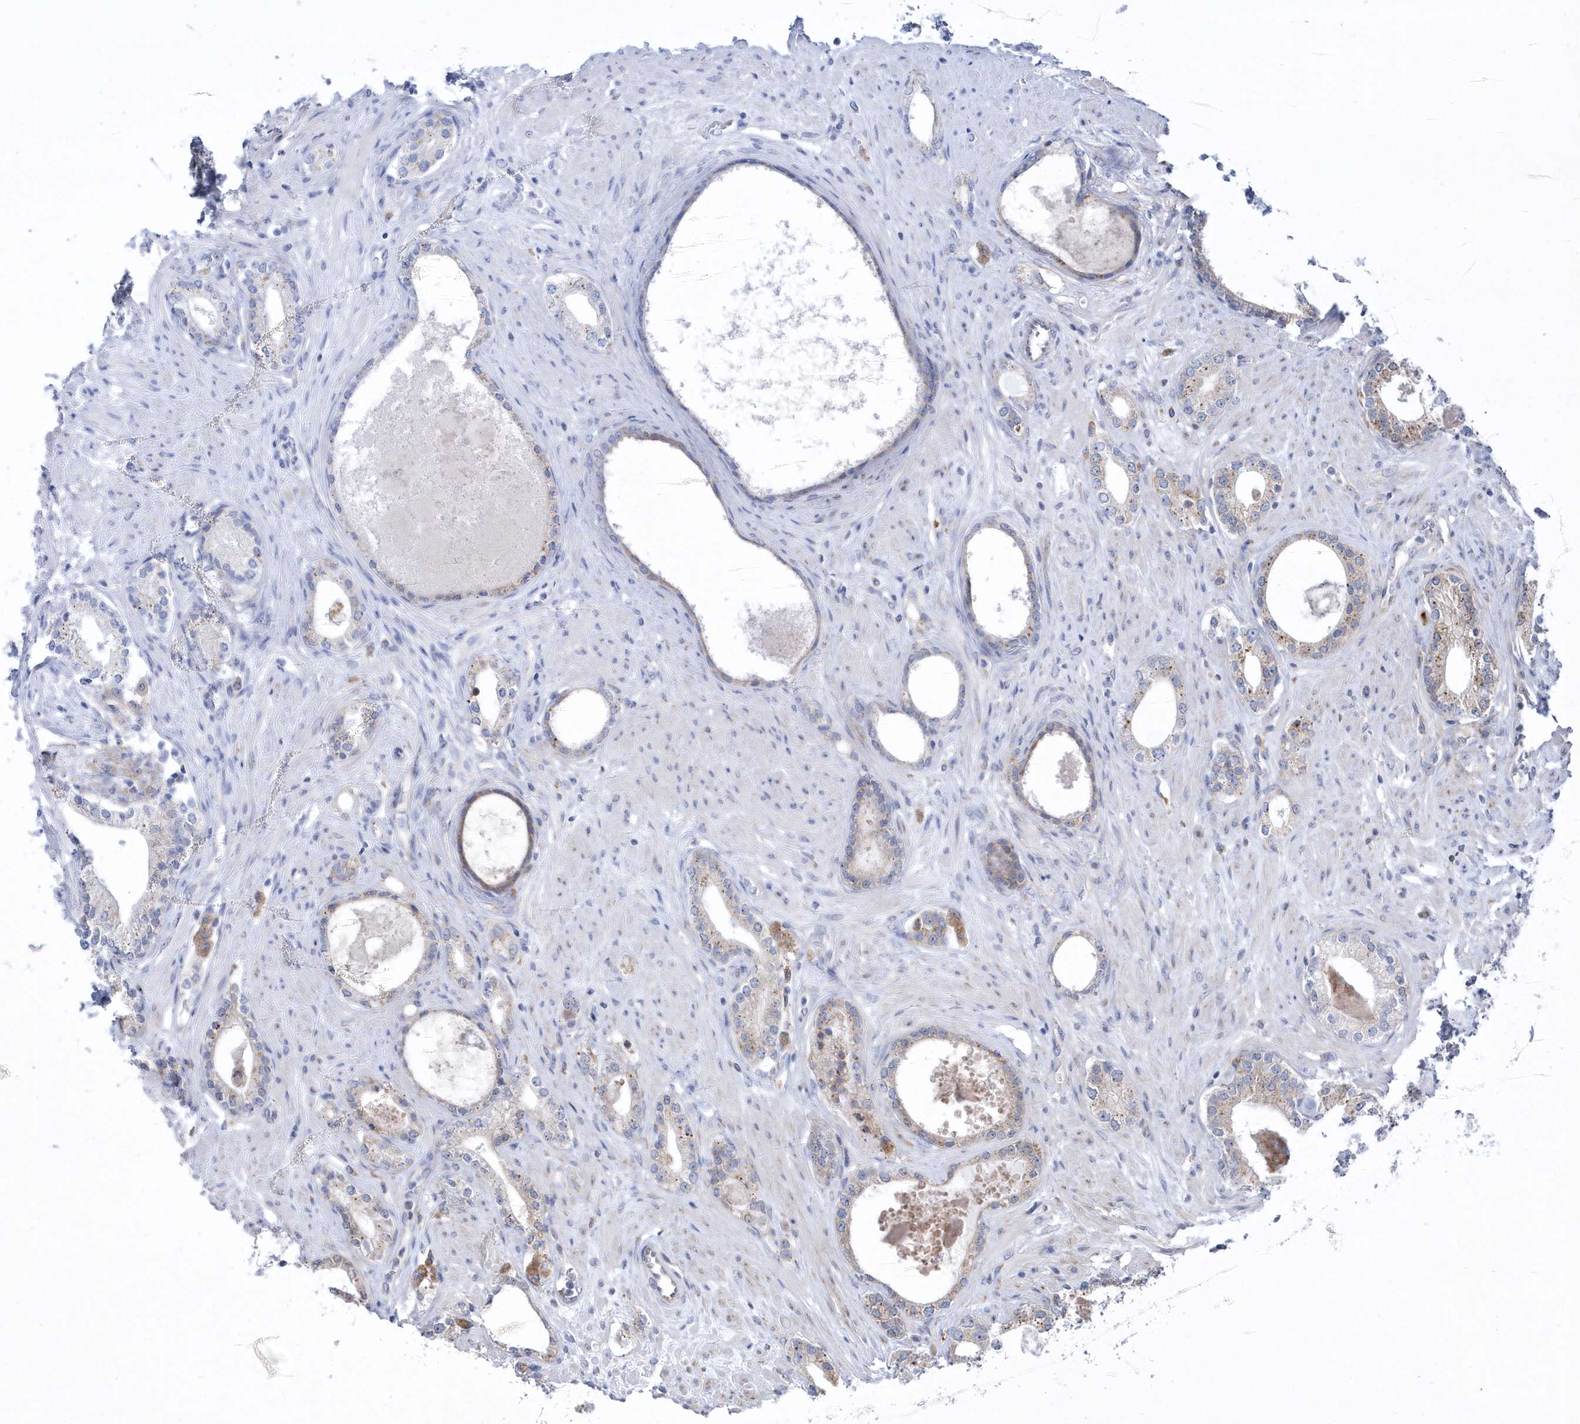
{"staining": {"intensity": "weak", "quantity": "<25%", "location": "cytoplasmic/membranous"}, "tissue": "prostate cancer", "cell_type": "Tumor cells", "image_type": "cancer", "snomed": [{"axis": "morphology", "description": "Adenocarcinoma, High grade"}, {"axis": "topography", "description": "Prostate"}], "caption": "Tumor cells show no significant expression in prostate high-grade adenocarcinoma.", "gene": "MED31", "patient": {"sex": "male", "age": 63}}